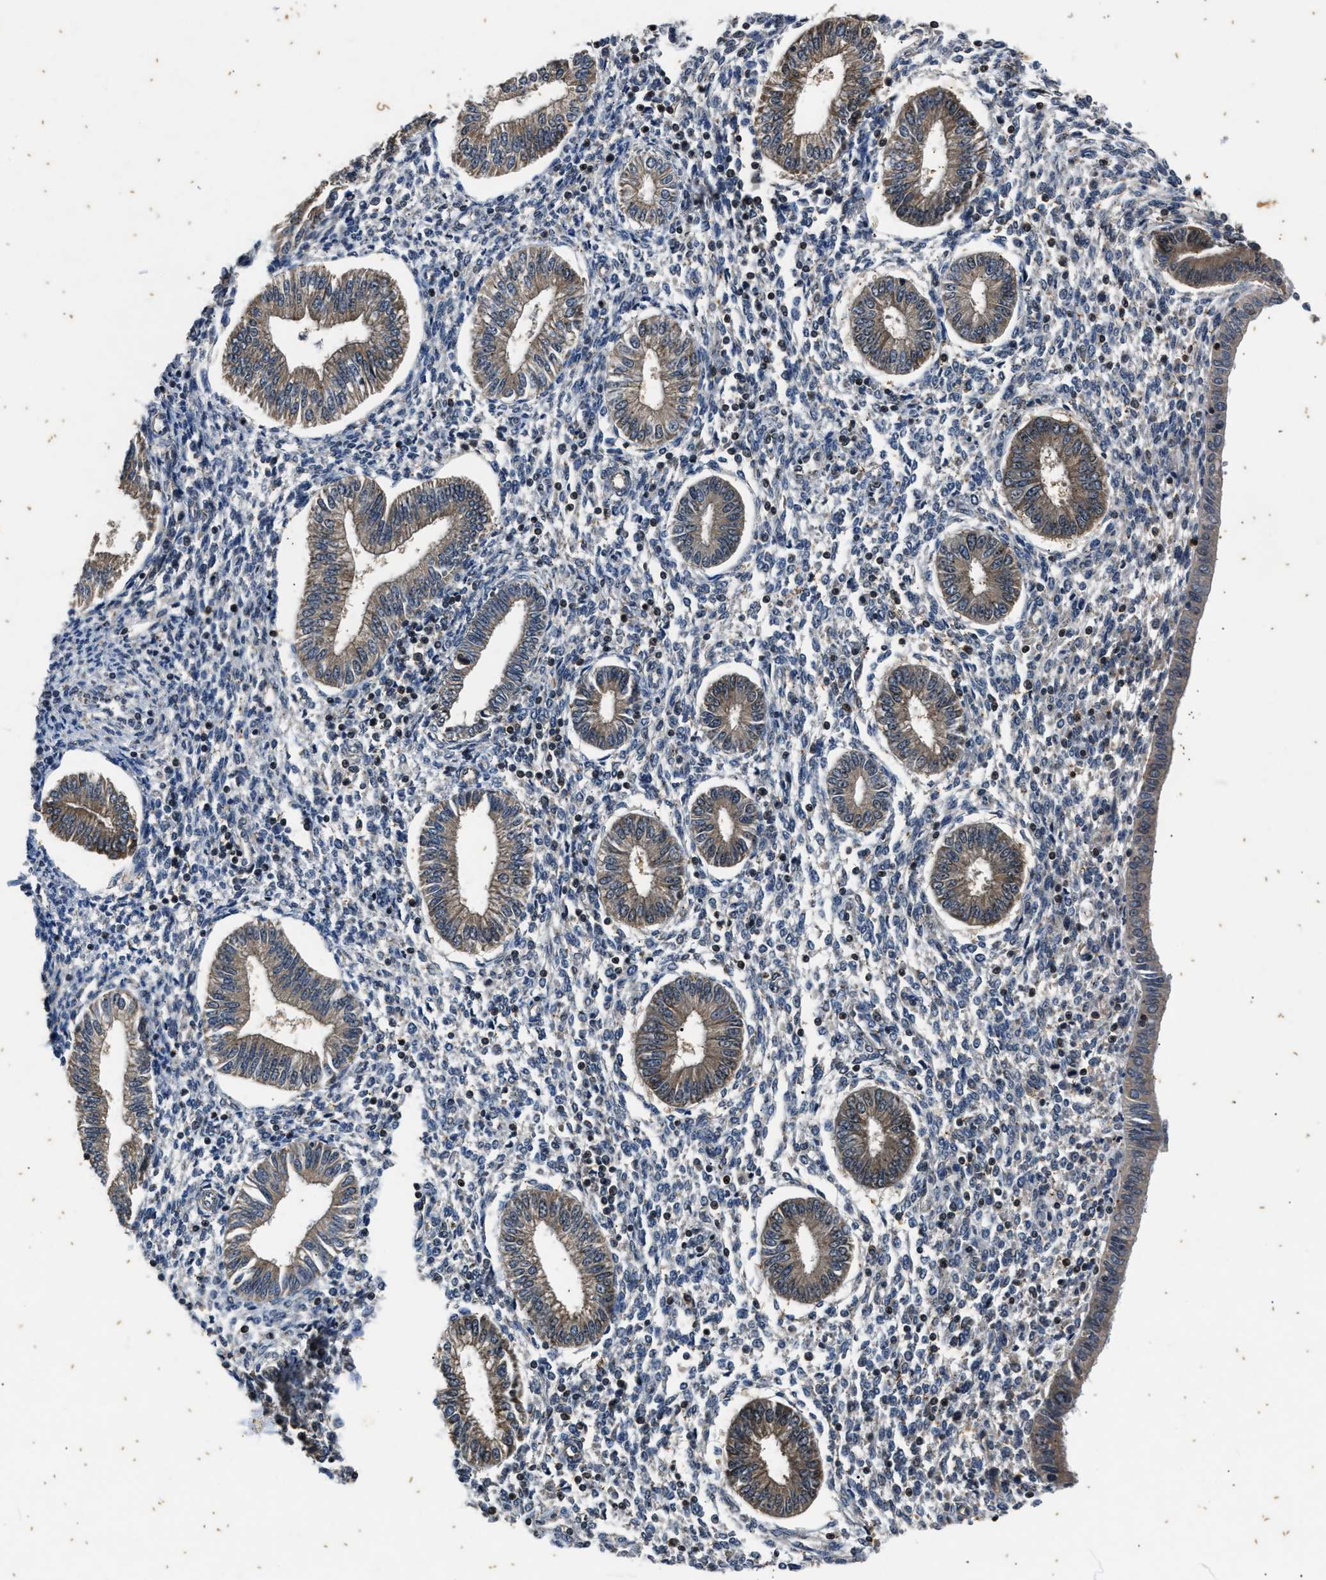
{"staining": {"intensity": "weak", "quantity": "<25%", "location": "cytoplasmic/membranous"}, "tissue": "endometrium", "cell_type": "Cells in endometrial stroma", "image_type": "normal", "snomed": [{"axis": "morphology", "description": "Normal tissue, NOS"}, {"axis": "topography", "description": "Endometrium"}], "caption": "Immunohistochemistry (IHC) histopathology image of benign human endometrium stained for a protein (brown), which exhibits no staining in cells in endometrial stroma. (Brightfield microscopy of DAB (3,3'-diaminobenzidine) IHC at high magnification).", "gene": "PTPN7", "patient": {"sex": "female", "age": 50}}